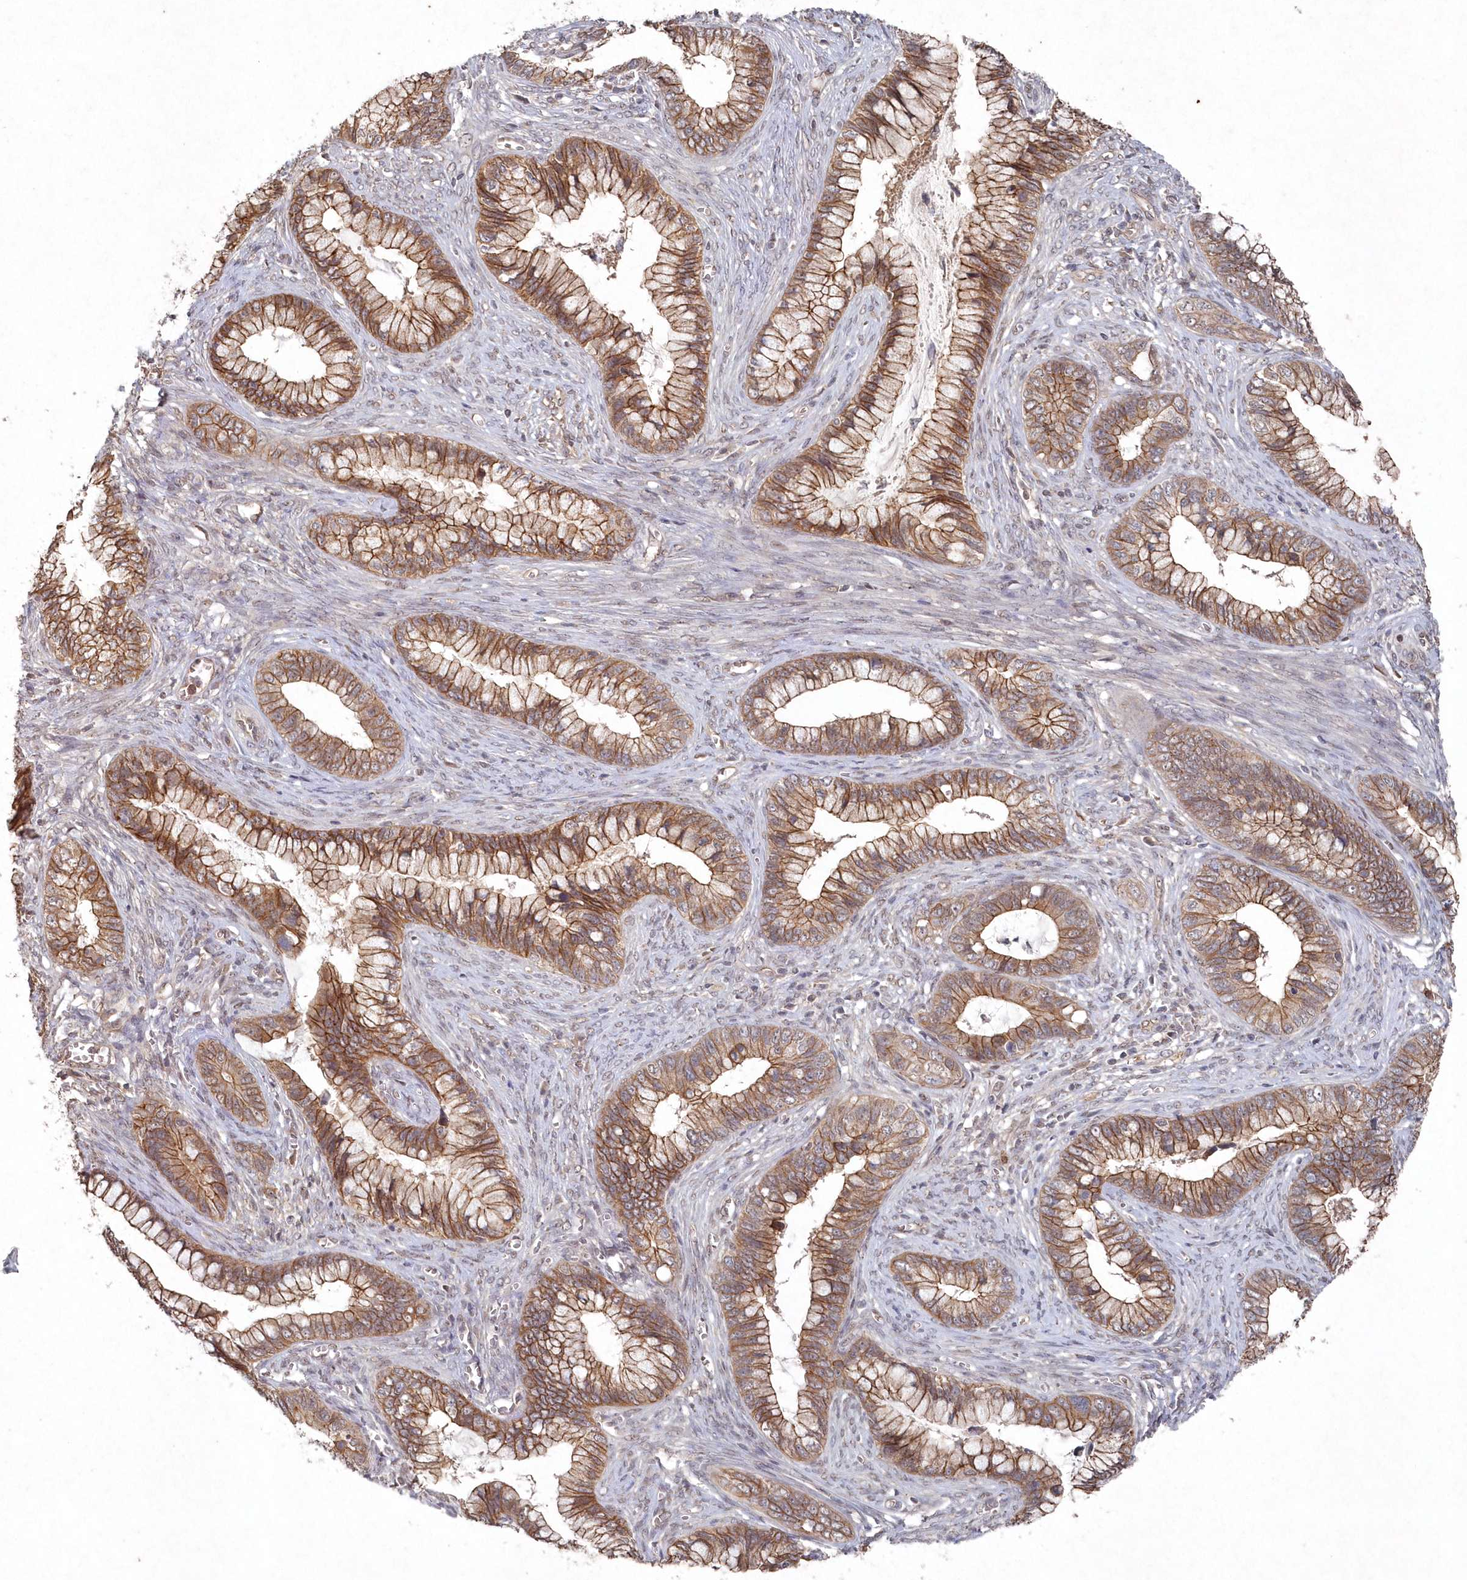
{"staining": {"intensity": "moderate", "quantity": ">75%", "location": "cytoplasmic/membranous"}, "tissue": "cervical cancer", "cell_type": "Tumor cells", "image_type": "cancer", "snomed": [{"axis": "morphology", "description": "Adenocarcinoma, NOS"}, {"axis": "topography", "description": "Cervix"}], "caption": "IHC photomicrograph of human cervical cancer (adenocarcinoma) stained for a protein (brown), which shows medium levels of moderate cytoplasmic/membranous expression in about >75% of tumor cells.", "gene": "VSIG2", "patient": {"sex": "female", "age": 44}}